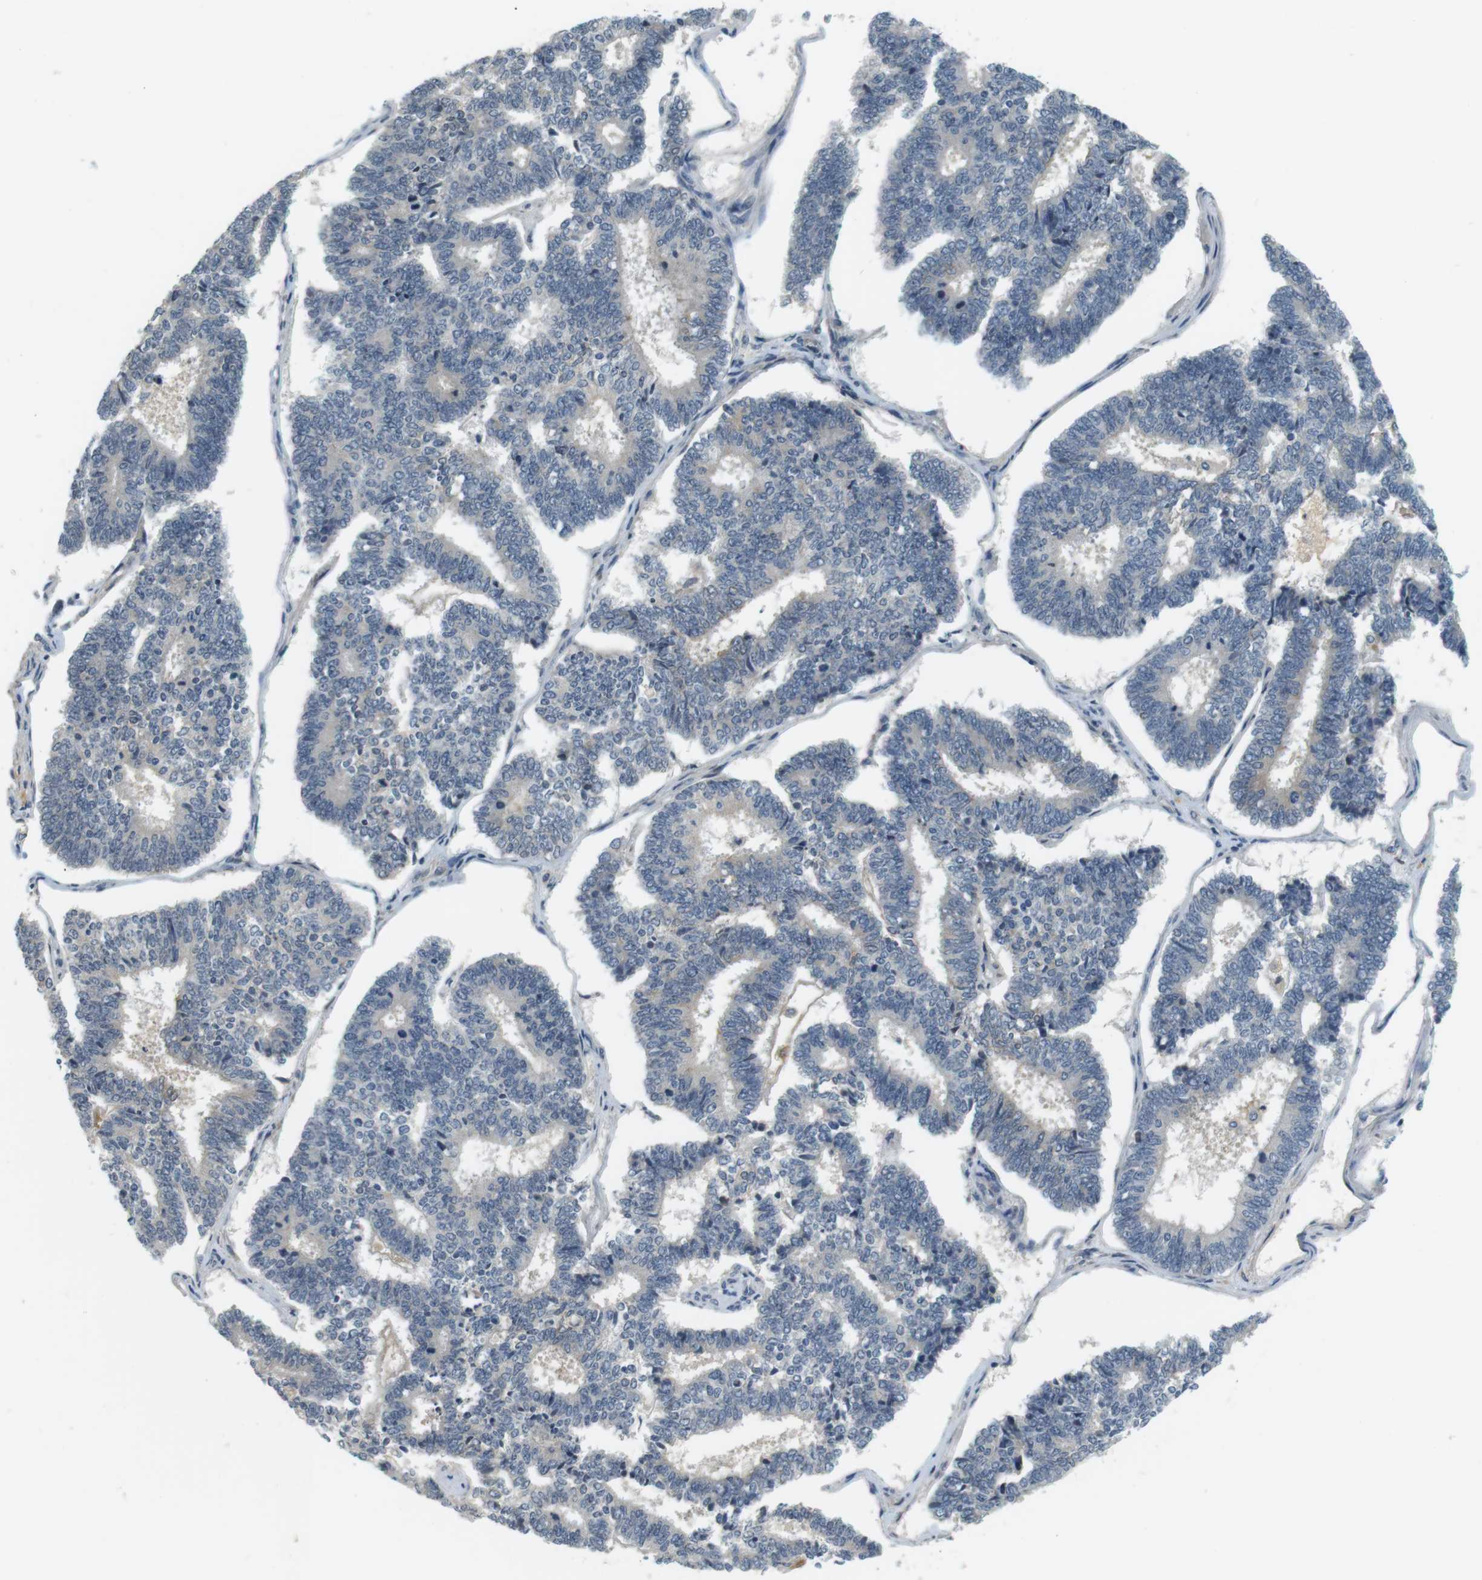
{"staining": {"intensity": "negative", "quantity": "none", "location": "none"}, "tissue": "endometrial cancer", "cell_type": "Tumor cells", "image_type": "cancer", "snomed": [{"axis": "morphology", "description": "Adenocarcinoma, NOS"}, {"axis": "topography", "description": "Endometrium"}], "caption": "This is a histopathology image of IHC staining of endometrial cancer, which shows no staining in tumor cells.", "gene": "WNT7A", "patient": {"sex": "female", "age": 70}}